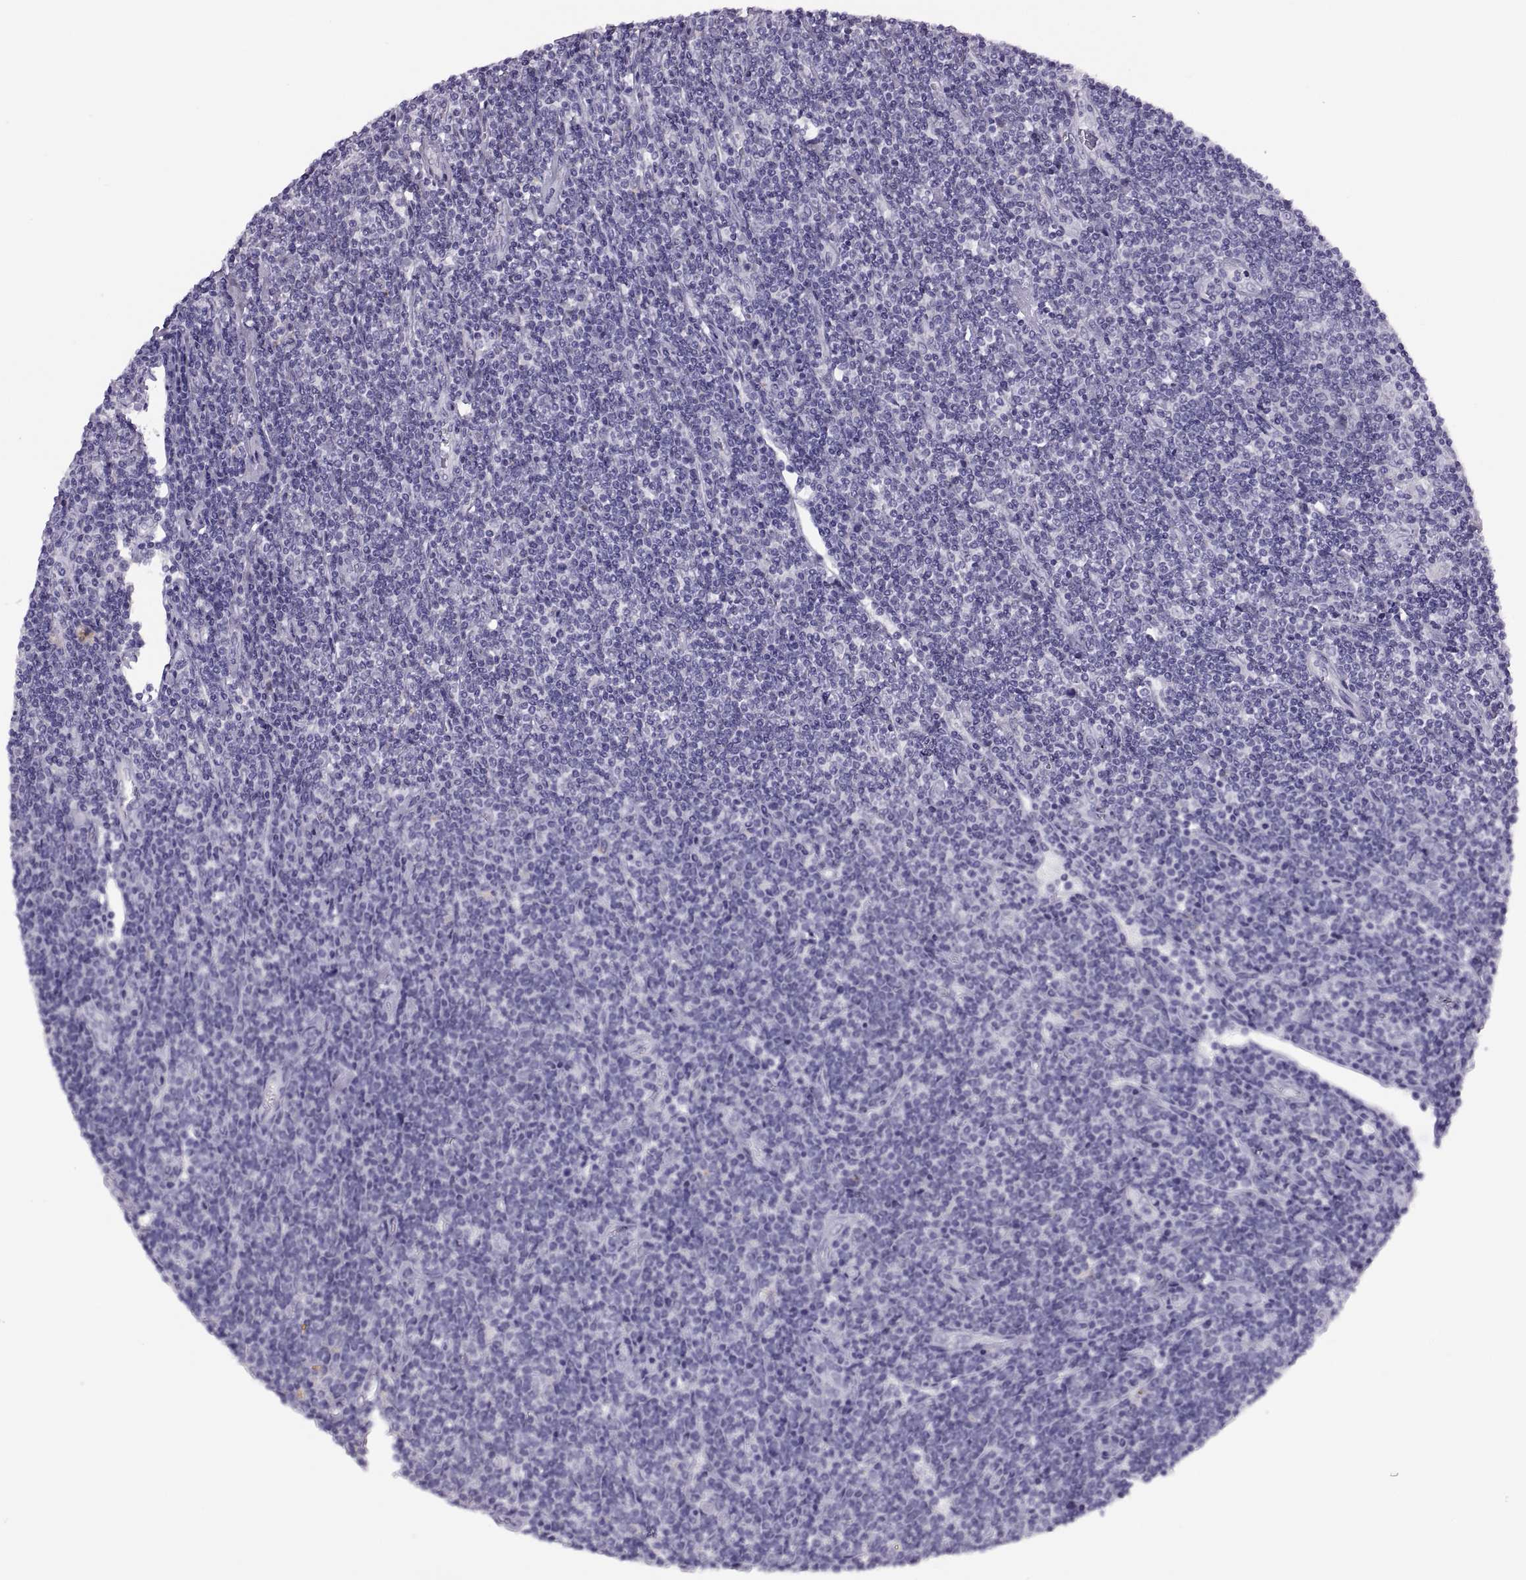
{"staining": {"intensity": "negative", "quantity": "none", "location": "none"}, "tissue": "lymphoma", "cell_type": "Tumor cells", "image_type": "cancer", "snomed": [{"axis": "morphology", "description": "Hodgkin's disease, NOS"}, {"axis": "topography", "description": "Lymph node"}], "caption": "Tumor cells show no significant protein staining in Hodgkin's disease.", "gene": "QRICH2", "patient": {"sex": "male", "age": 40}}